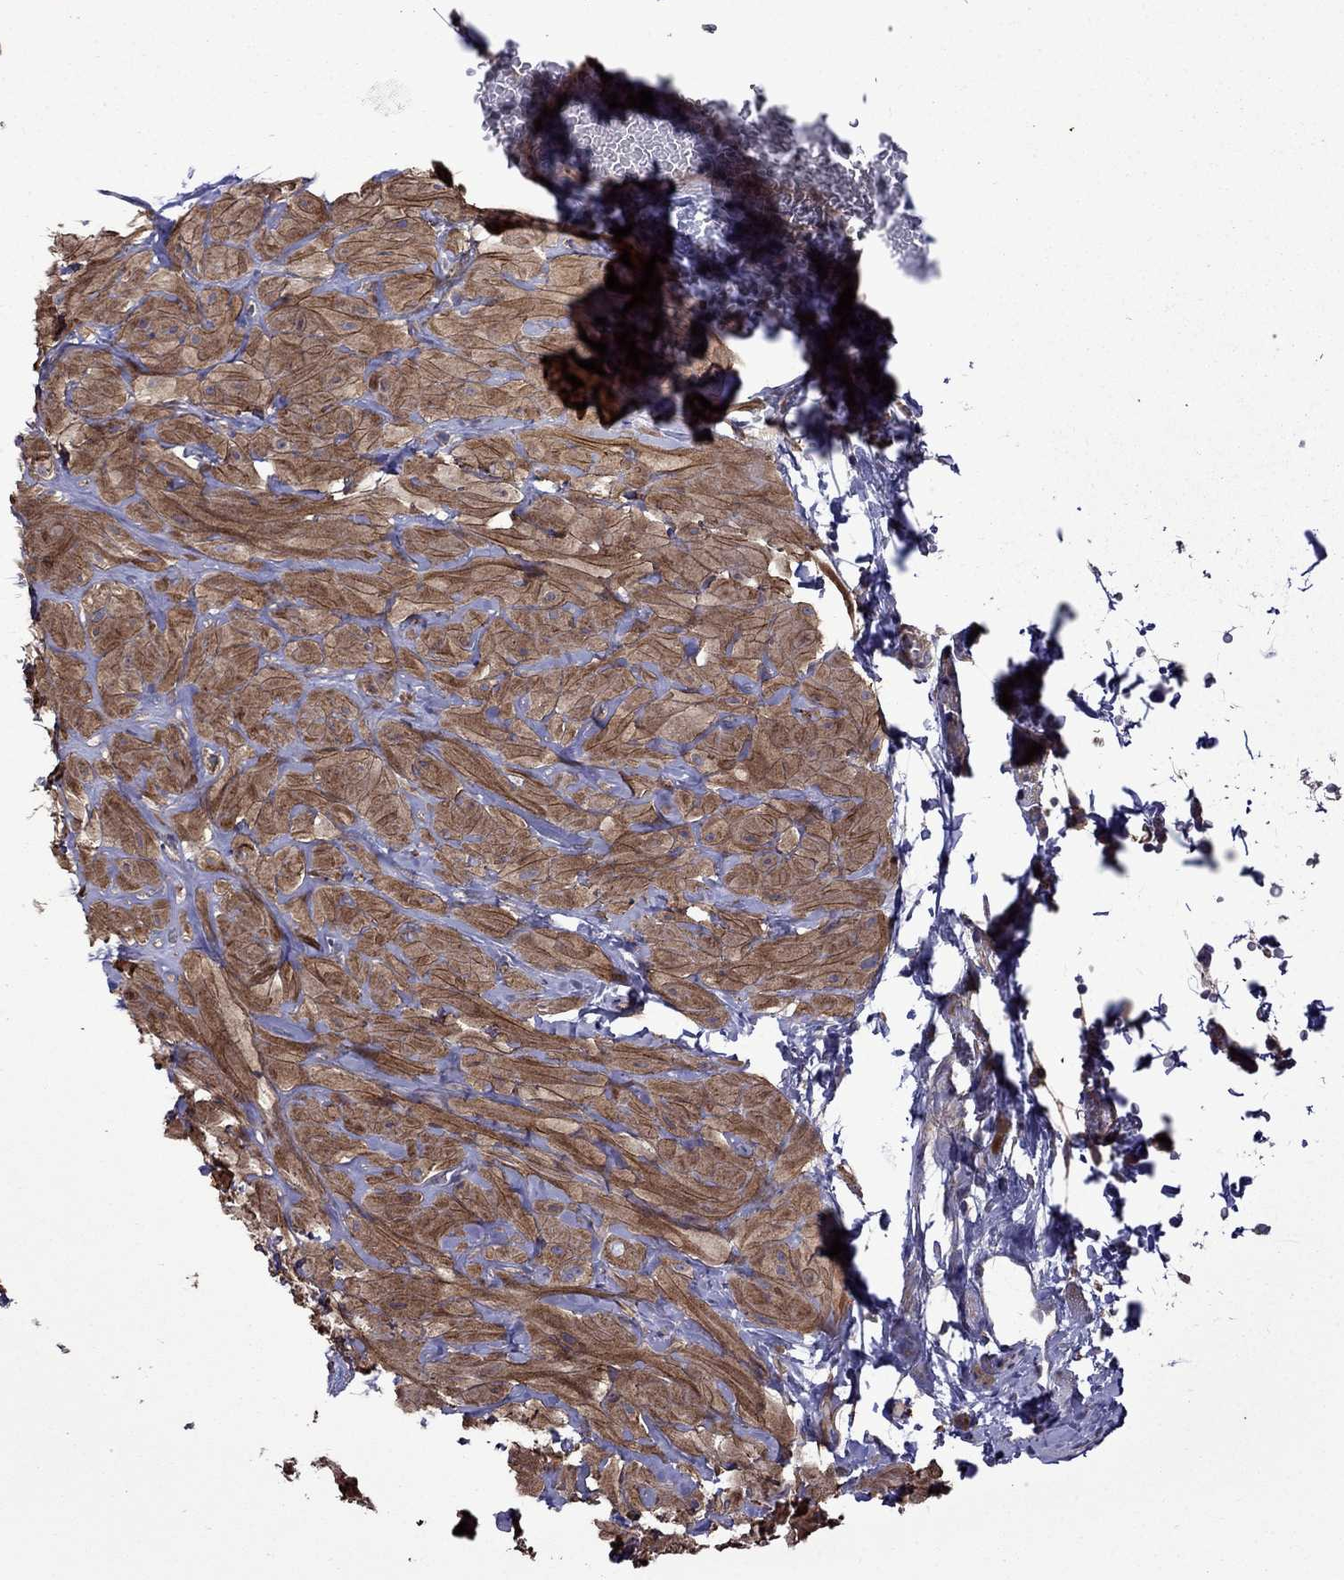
{"staining": {"intensity": "strong", "quantity": "<25%", "location": "cytoplasmic/membranous"}, "tissue": "epididymis", "cell_type": "Glandular cells", "image_type": "normal", "snomed": [{"axis": "morphology", "description": "Normal tissue, NOS"}, {"axis": "topography", "description": "Epididymis"}, {"axis": "topography", "description": "Vas deferens"}], "caption": "The image demonstrates immunohistochemical staining of benign epididymis. There is strong cytoplasmic/membranous staining is appreciated in approximately <25% of glandular cells.", "gene": "ITGB1", "patient": {"sex": "male", "age": 23}}